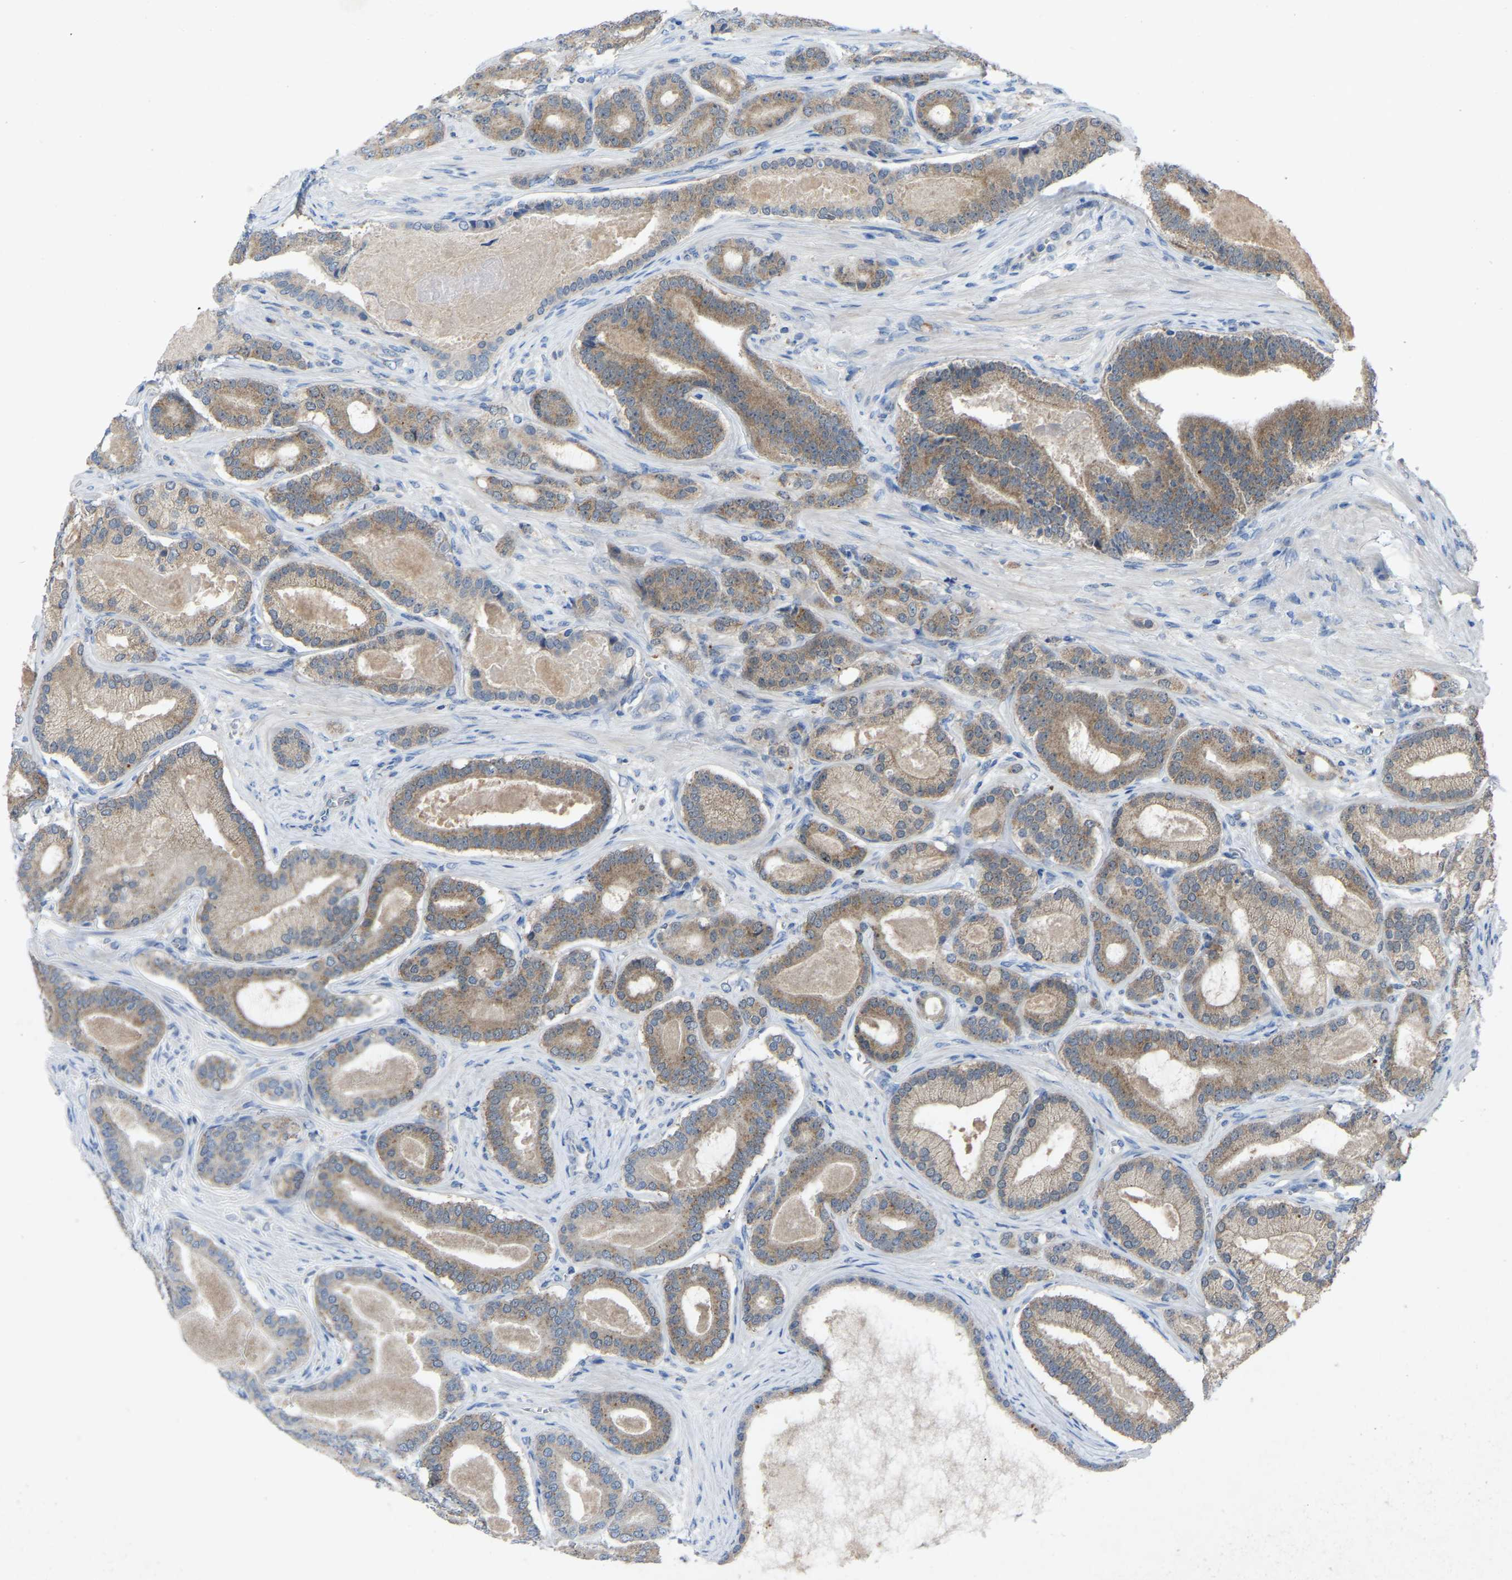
{"staining": {"intensity": "moderate", "quantity": ">75%", "location": "cytoplasmic/membranous"}, "tissue": "prostate cancer", "cell_type": "Tumor cells", "image_type": "cancer", "snomed": [{"axis": "morphology", "description": "Adenocarcinoma, High grade"}, {"axis": "topography", "description": "Prostate"}], "caption": "IHC image of neoplastic tissue: prostate cancer stained using IHC reveals medium levels of moderate protein expression localized specifically in the cytoplasmic/membranous of tumor cells, appearing as a cytoplasmic/membranous brown color.", "gene": "FHIT", "patient": {"sex": "male", "age": 60}}